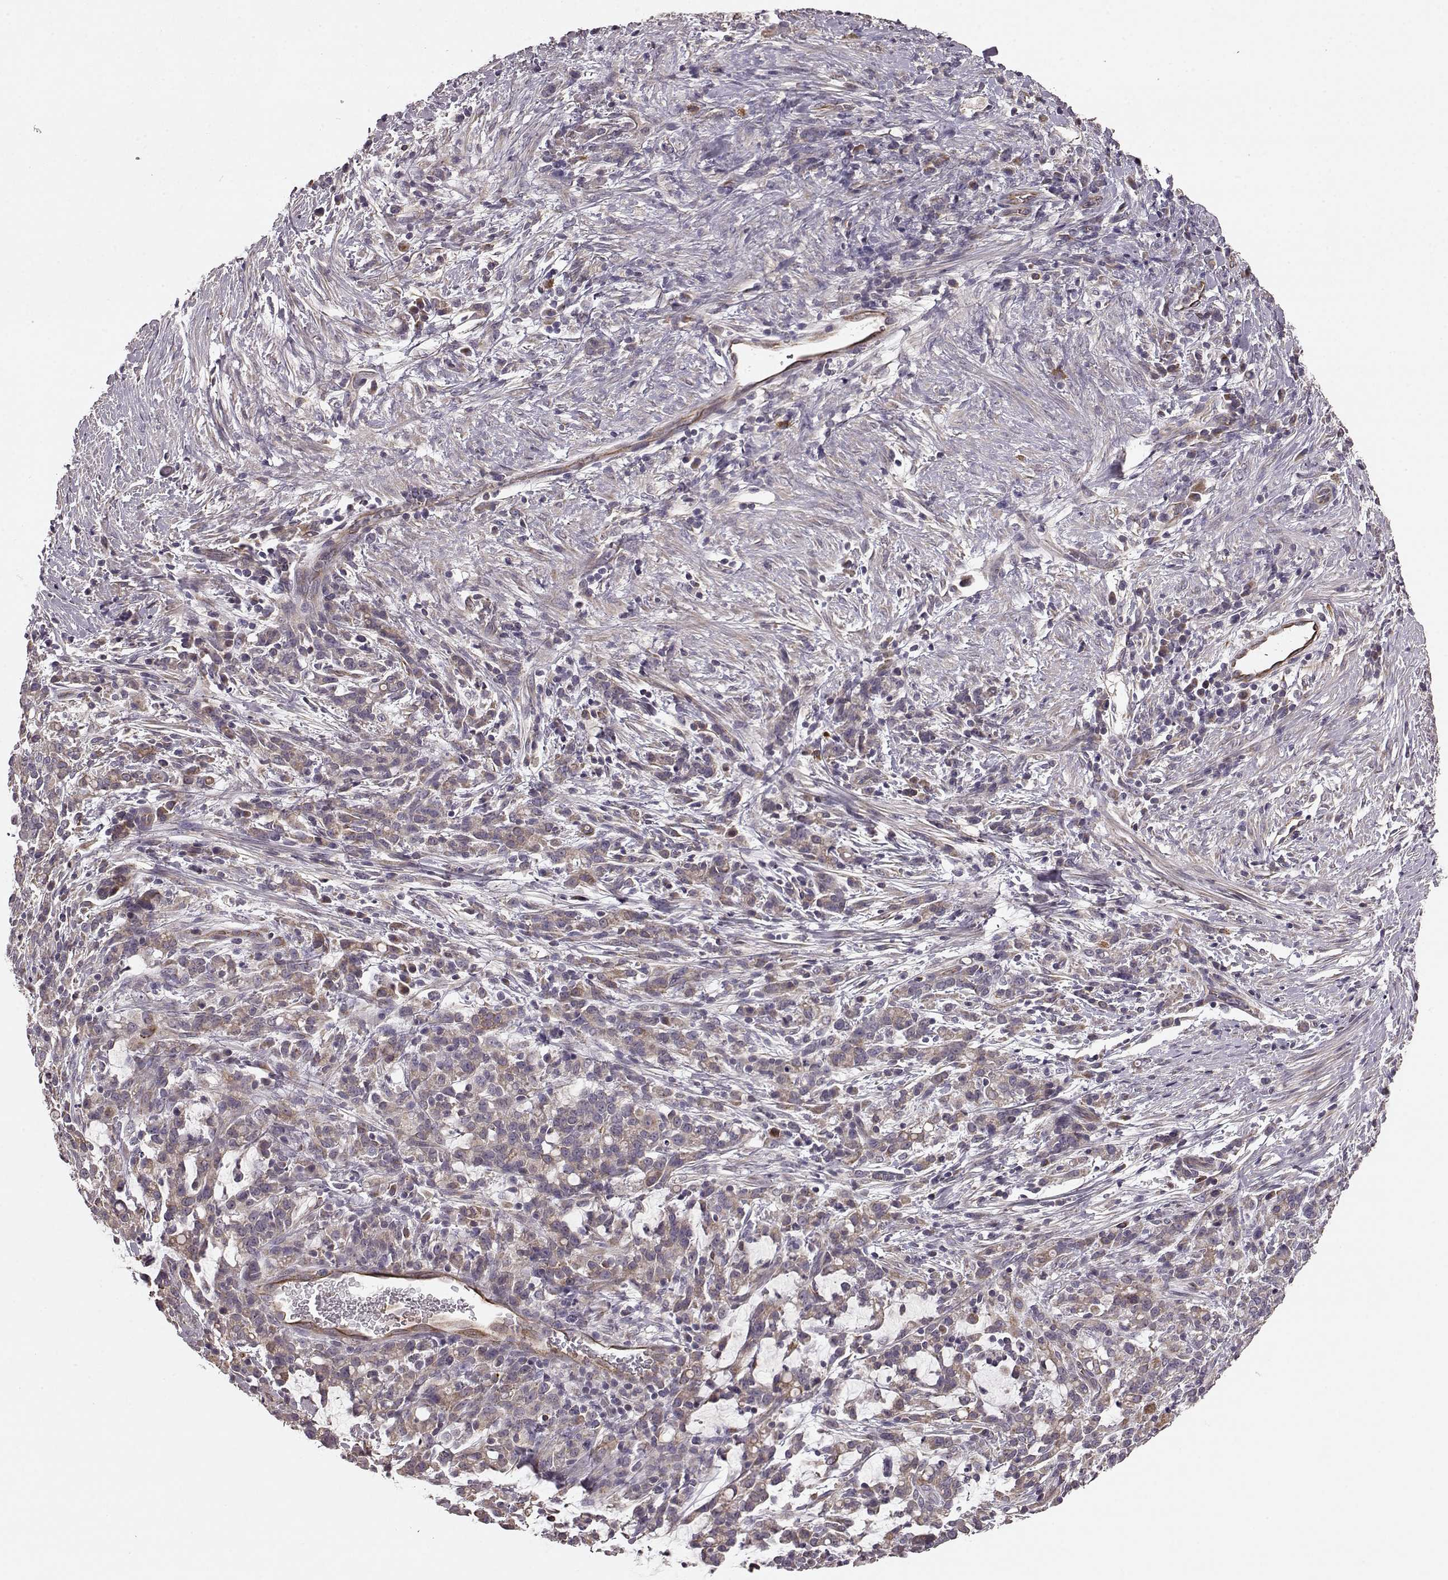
{"staining": {"intensity": "weak", "quantity": ">75%", "location": "cytoplasmic/membranous"}, "tissue": "stomach cancer", "cell_type": "Tumor cells", "image_type": "cancer", "snomed": [{"axis": "morphology", "description": "Adenocarcinoma, NOS"}, {"axis": "topography", "description": "Stomach"}], "caption": "DAB (3,3'-diaminobenzidine) immunohistochemical staining of human adenocarcinoma (stomach) shows weak cytoplasmic/membranous protein positivity in about >75% of tumor cells.", "gene": "NTF3", "patient": {"sex": "female", "age": 57}}